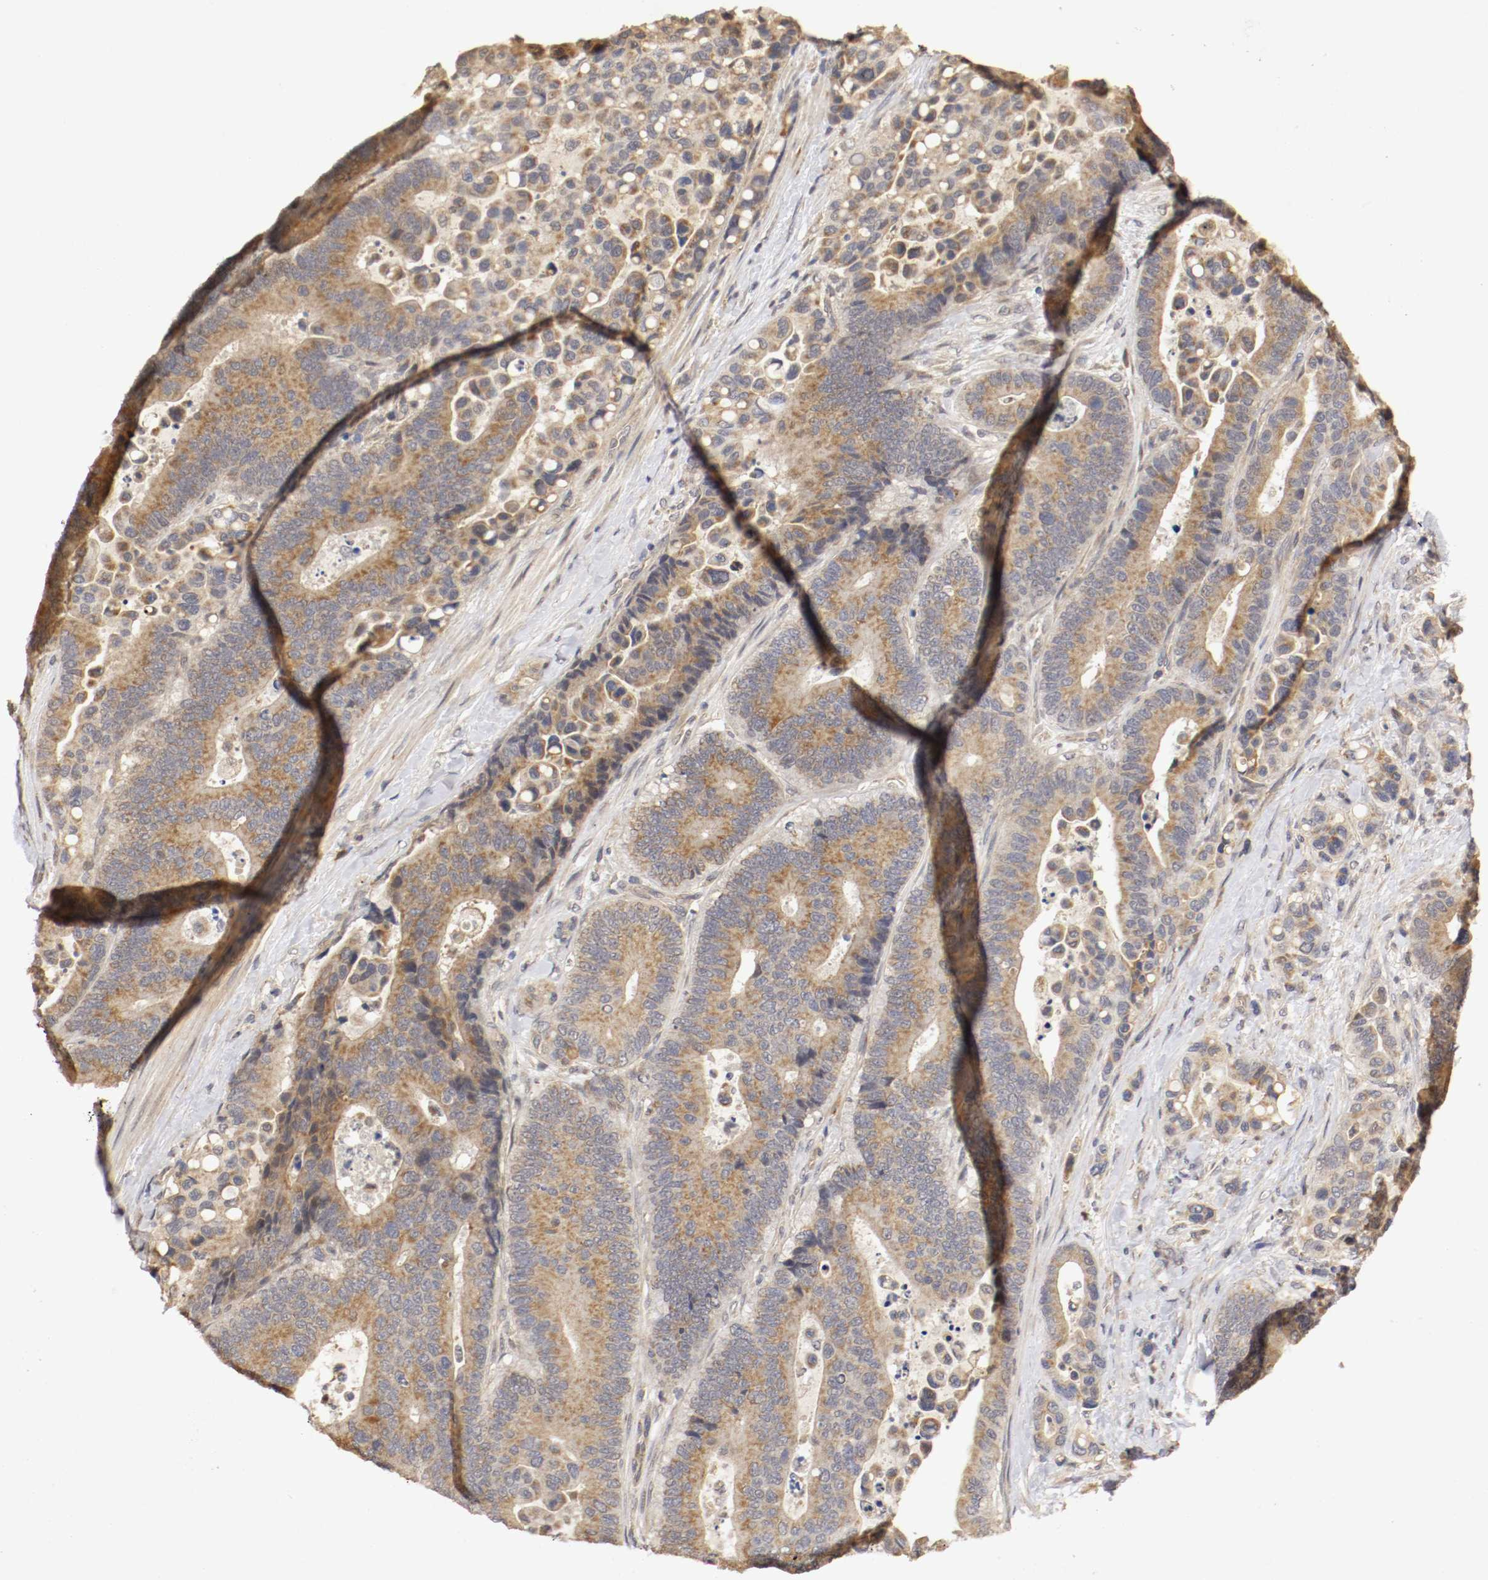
{"staining": {"intensity": "moderate", "quantity": ">75%", "location": "cytoplasmic/membranous"}, "tissue": "colorectal cancer", "cell_type": "Tumor cells", "image_type": "cancer", "snomed": [{"axis": "morphology", "description": "Normal tissue, NOS"}, {"axis": "morphology", "description": "Adenocarcinoma, NOS"}, {"axis": "topography", "description": "Colon"}], "caption": "Adenocarcinoma (colorectal) was stained to show a protein in brown. There is medium levels of moderate cytoplasmic/membranous expression in about >75% of tumor cells. The staining was performed using DAB (3,3'-diaminobenzidine) to visualize the protein expression in brown, while the nuclei were stained in blue with hematoxylin (Magnification: 20x).", "gene": "TNFRSF1B", "patient": {"sex": "male", "age": 82}}